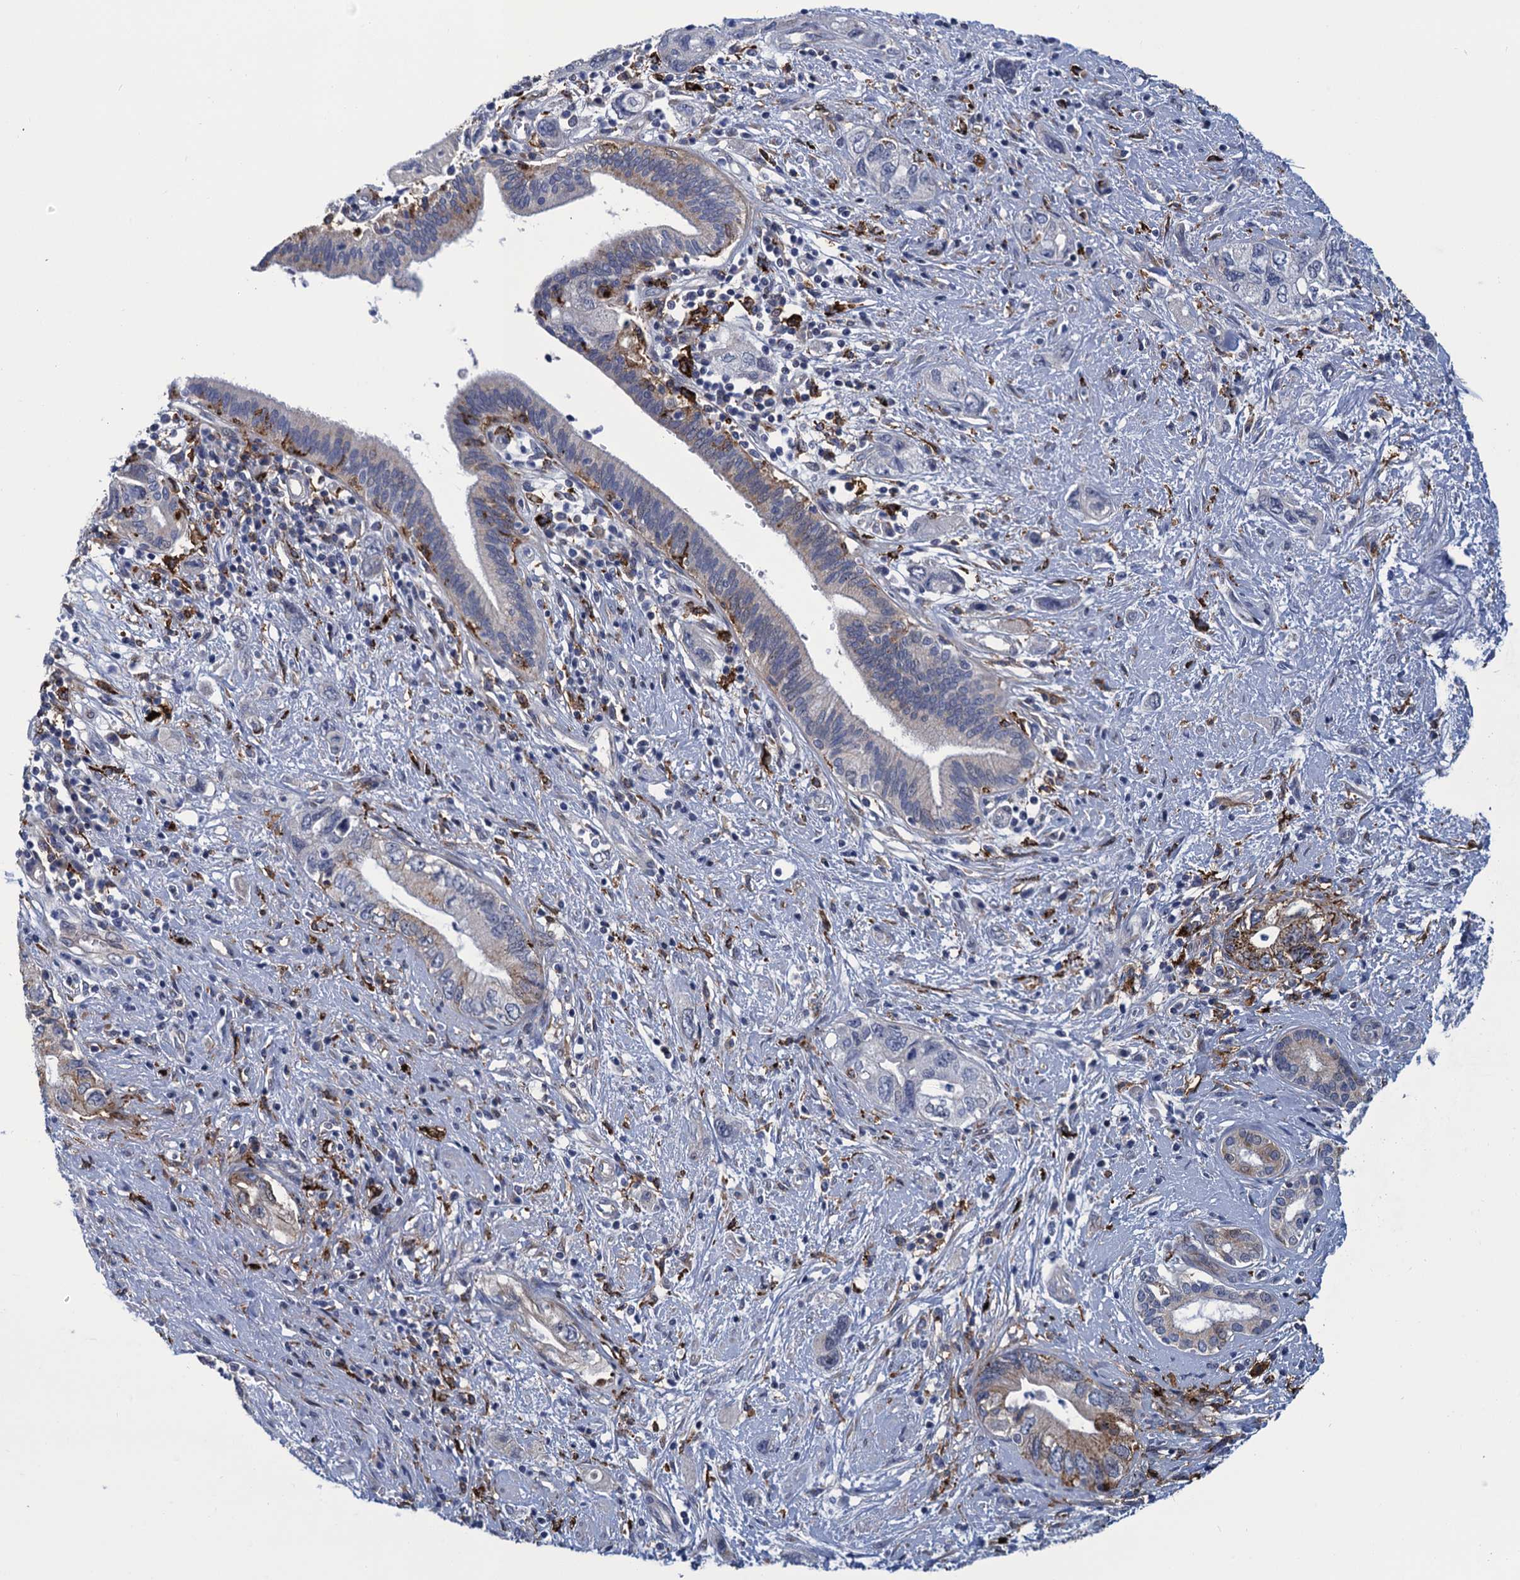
{"staining": {"intensity": "weak", "quantity": "<25%", "location": "cytoplasmic/membranous"}, "tissue": "pancreatic cancer", "cell_type": "Tumor cells", "image_type": "cancer", "snomed": [{"axis": "morphology", "description": "Adenocarcinoma, NOS"}, {"axis": "topography", "description": "Pancreas"}], "caption": "Pancreatic adenocarcinoma stained for a protein using IHC shows no staining tumor cells.", "gene": "DNHD1", "patient": {"sex": "female", "age": 73}}